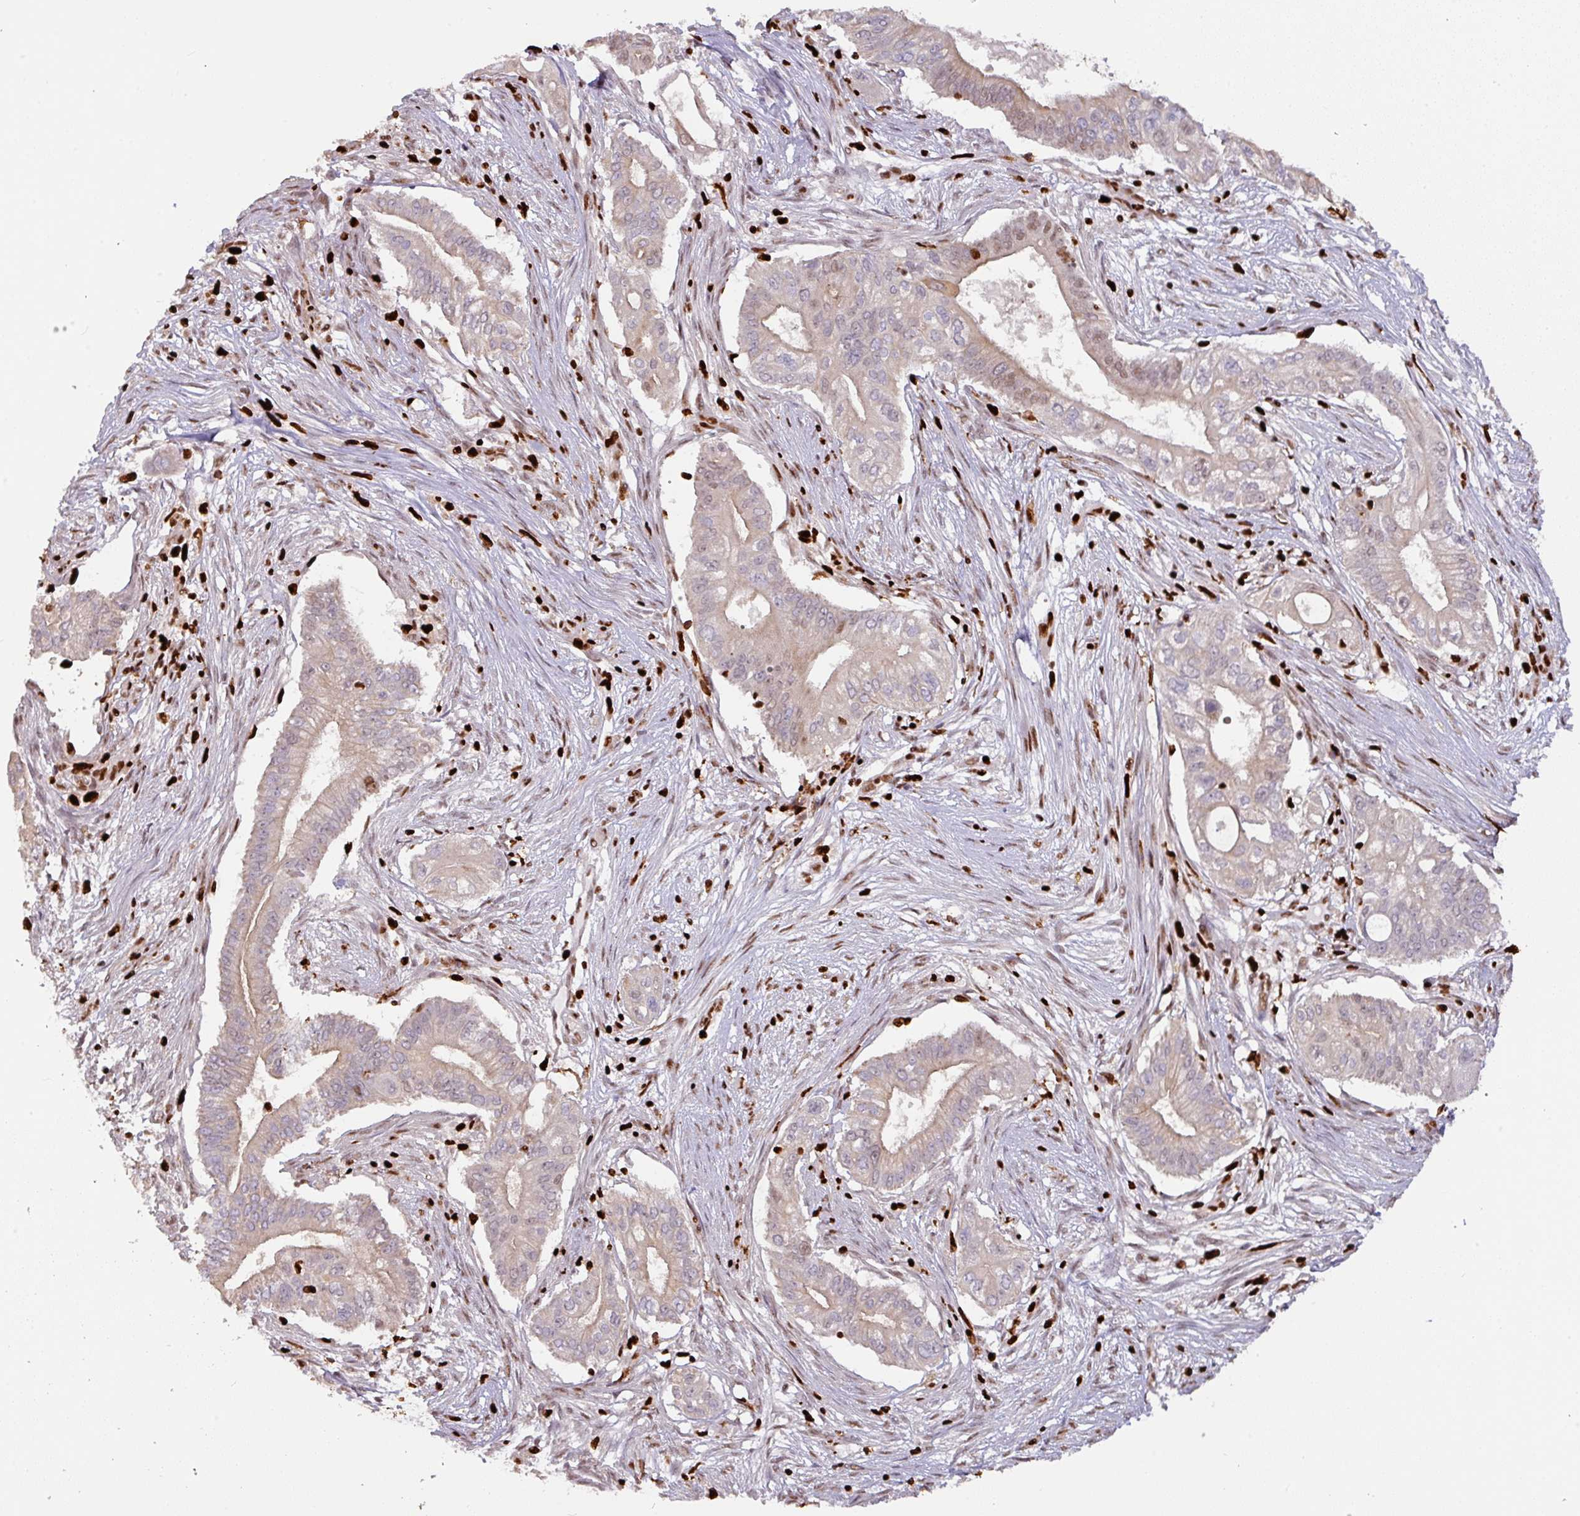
{"staining": {"intensity": "weak", "quantity": "<25%", "location": "cytoplasmic/membranous,nuclear"}, "tissue": "pancreatic cancer", "cell_type": "Tumor cells", "image_type": "cancer", "snomed": [{"axis": "morphology", "description": "Adenocarcinoma, NOS"}, {"axis": "topography", "description": "Pancreas"}], "caption": "The IHC histopathology image has no significant expression in tumor cells of pancreatic cancer tissue.", "gene": "SAMHD1", "patient": {"sex": "female", "age": 68}}